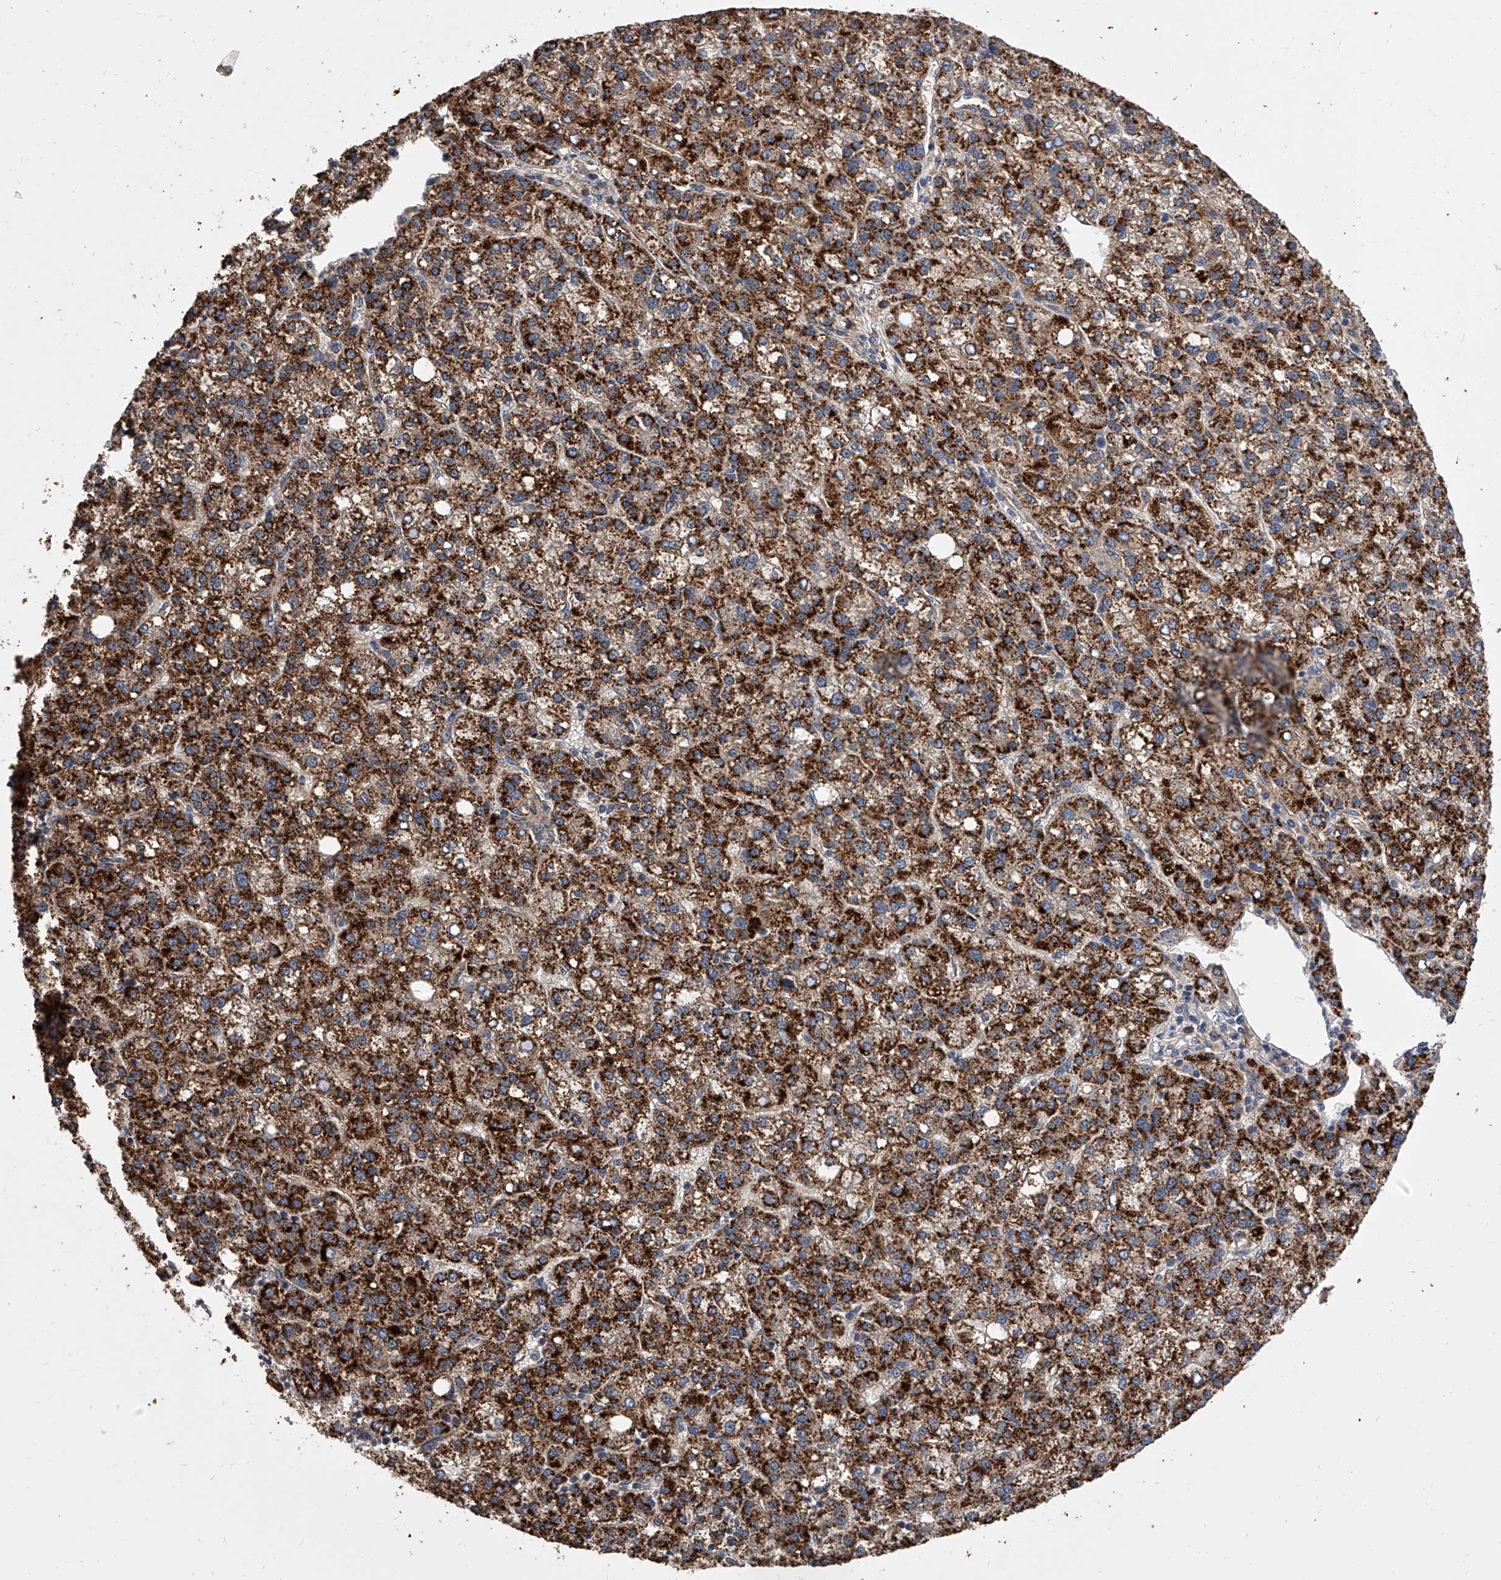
{"staining": {"intensity": "strong", "quantity": ">75%", "location": "cytoplasmic/membranous"}, "tissue": "liver cancer", "cell_type": "Tumor cells", "image_type": "cancer", "snomed": [{"axis": "morphology", "description": "Carcinoma, Hepatocellular, NOS"}, {"axis": "topography", "description": "Liver"}], "caption": "Immunohistochemical staining of human liver cancer (hepatocellular carcinoma) demonstrates strong cytoplasmic/membranous protein expression in approximately >75% of tumor cells.", "gene": "EXOC4", "patient": {"sex": "female", "age": 58}}